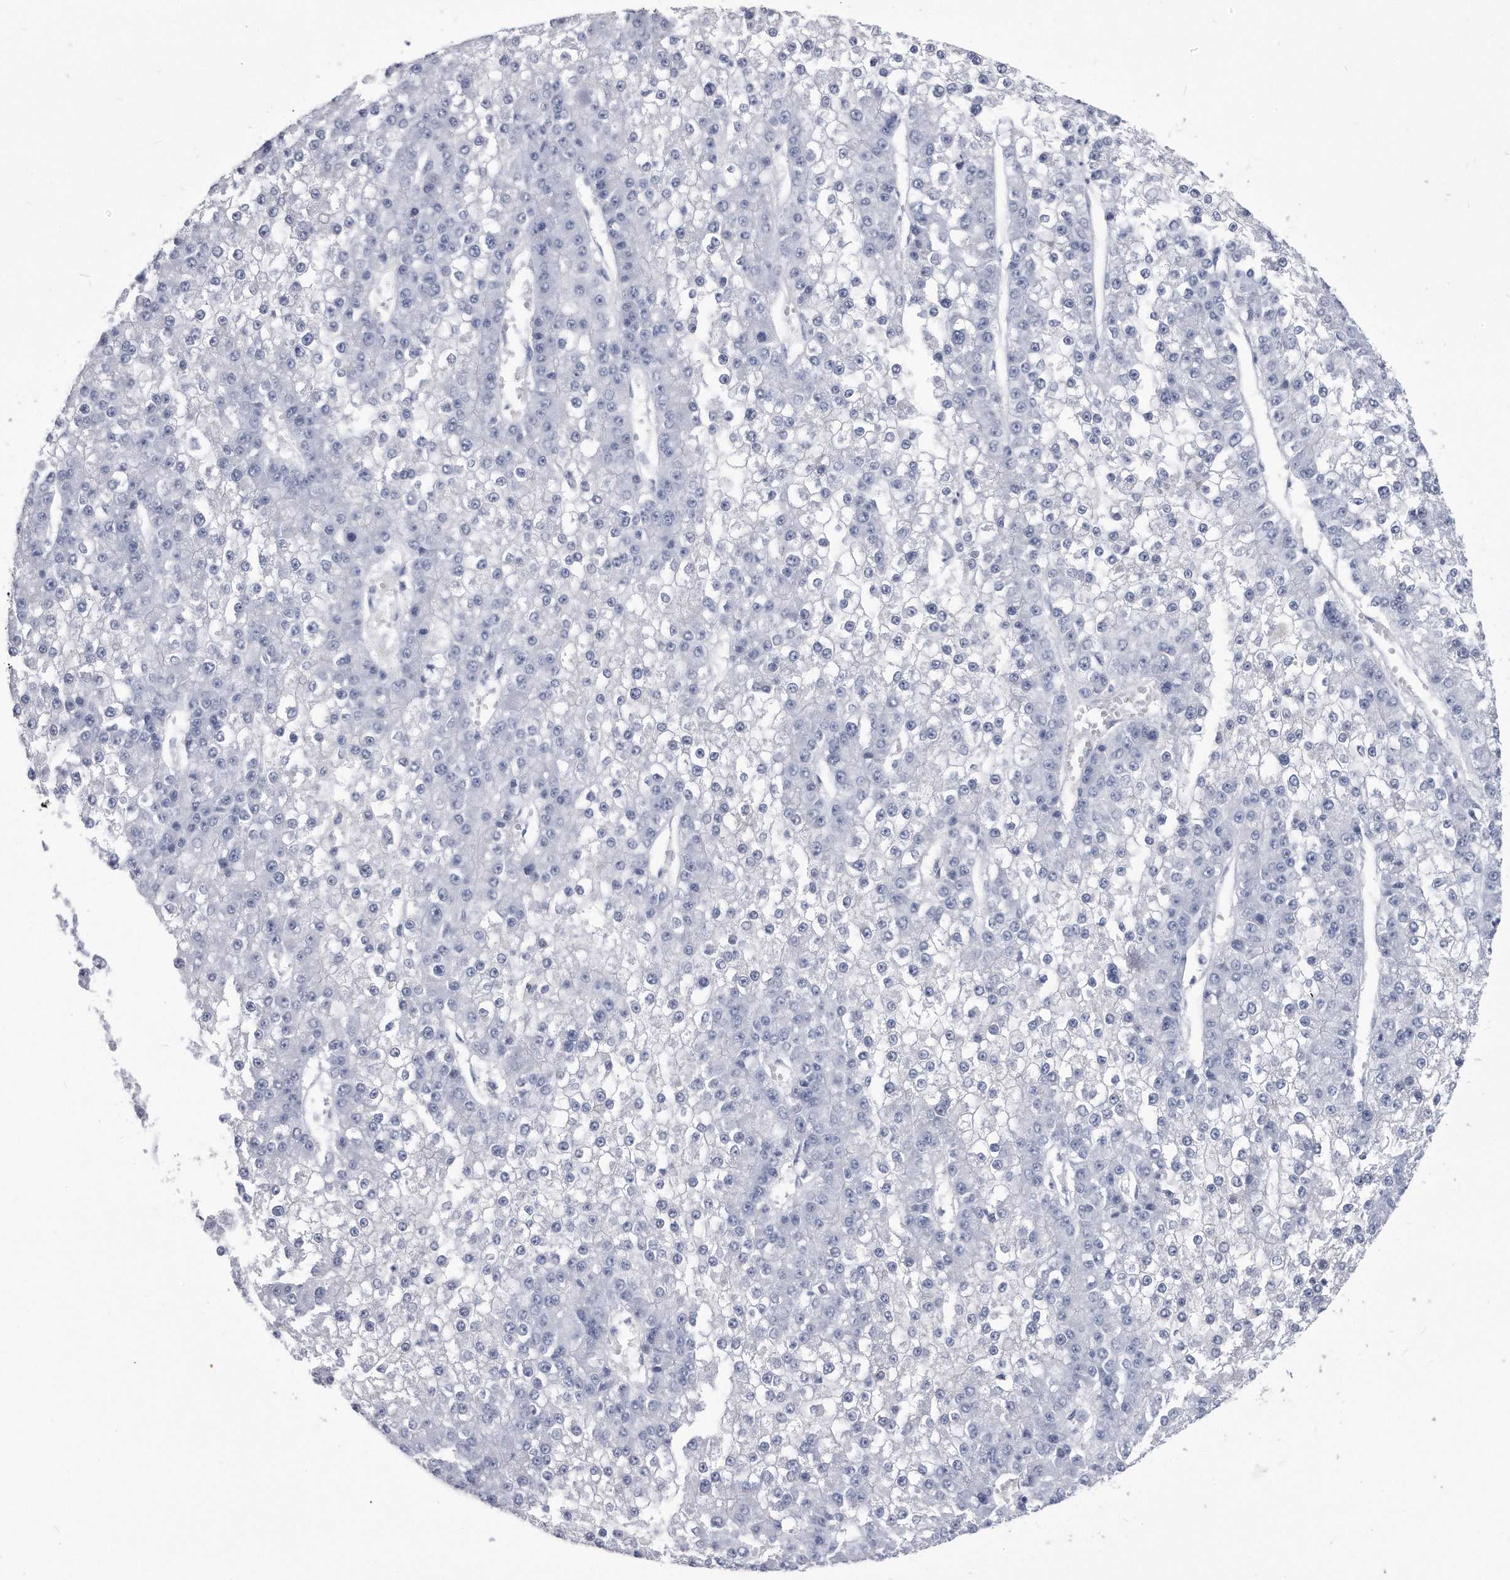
{"staining": {"intensity": "negative", "quantity": "none", "location": "none"}, "tissue": "liver cancer", "cell_type": "Tumor cells", "image_type": "cancer", "snomed": [{"axis": "morphology", "description": "Carcinoma, Hepatocellular, NOS"}, {"axis": "topography", "description": "Liver"}], "caption": "A micrograph of human liver cancer is negative for staining in tumor cells.", "gene": "PYGB", "patient": {"sex": "female", "age": 73}}